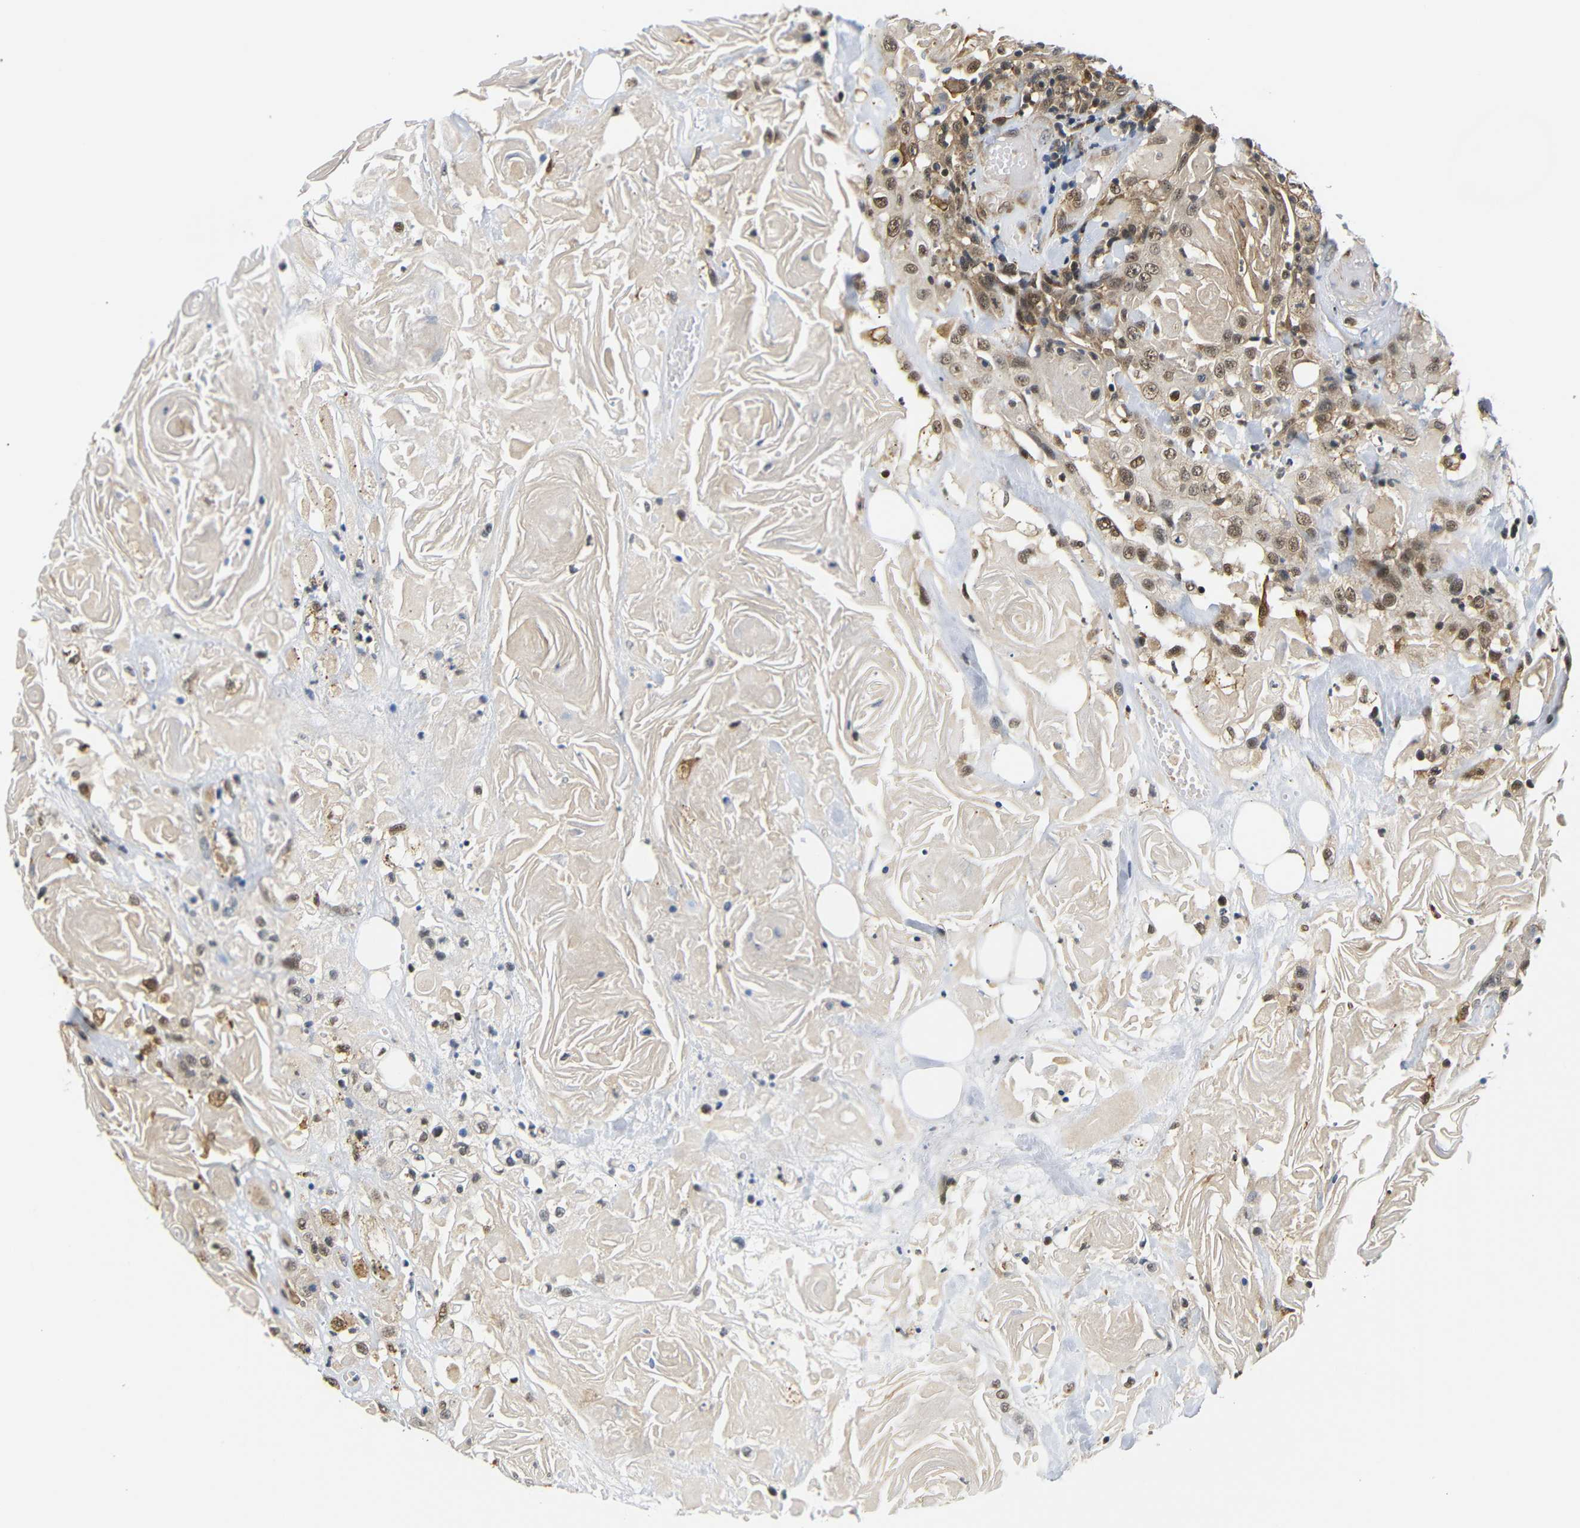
{"staining": {"intensity": "moderate", "quantity": ">75%", "location": "cytoplasmic/membranous,nuclear"}, "tissue": "head and neck cancer", "cell_type": "Tumor cells", "image_type": "cancer", "snomed": [{"axis": "morphology", "description": "Squamous cell carcinoma, NOS"}, {"axis": "topography", "description": "Head-Neck"}], "caption": "Brown immunohistochemical staining in squamous cell carcinoma (head and neck) exhibits moderate cytoplasmic/membranous and nuclear positivity in approximately >75% of tumor cells. Immunohistochemistry stains the protein in brown and the nuclei are stained blue.", "gene": "GJA5", "patient": {"sex": "female", "age": 84}}